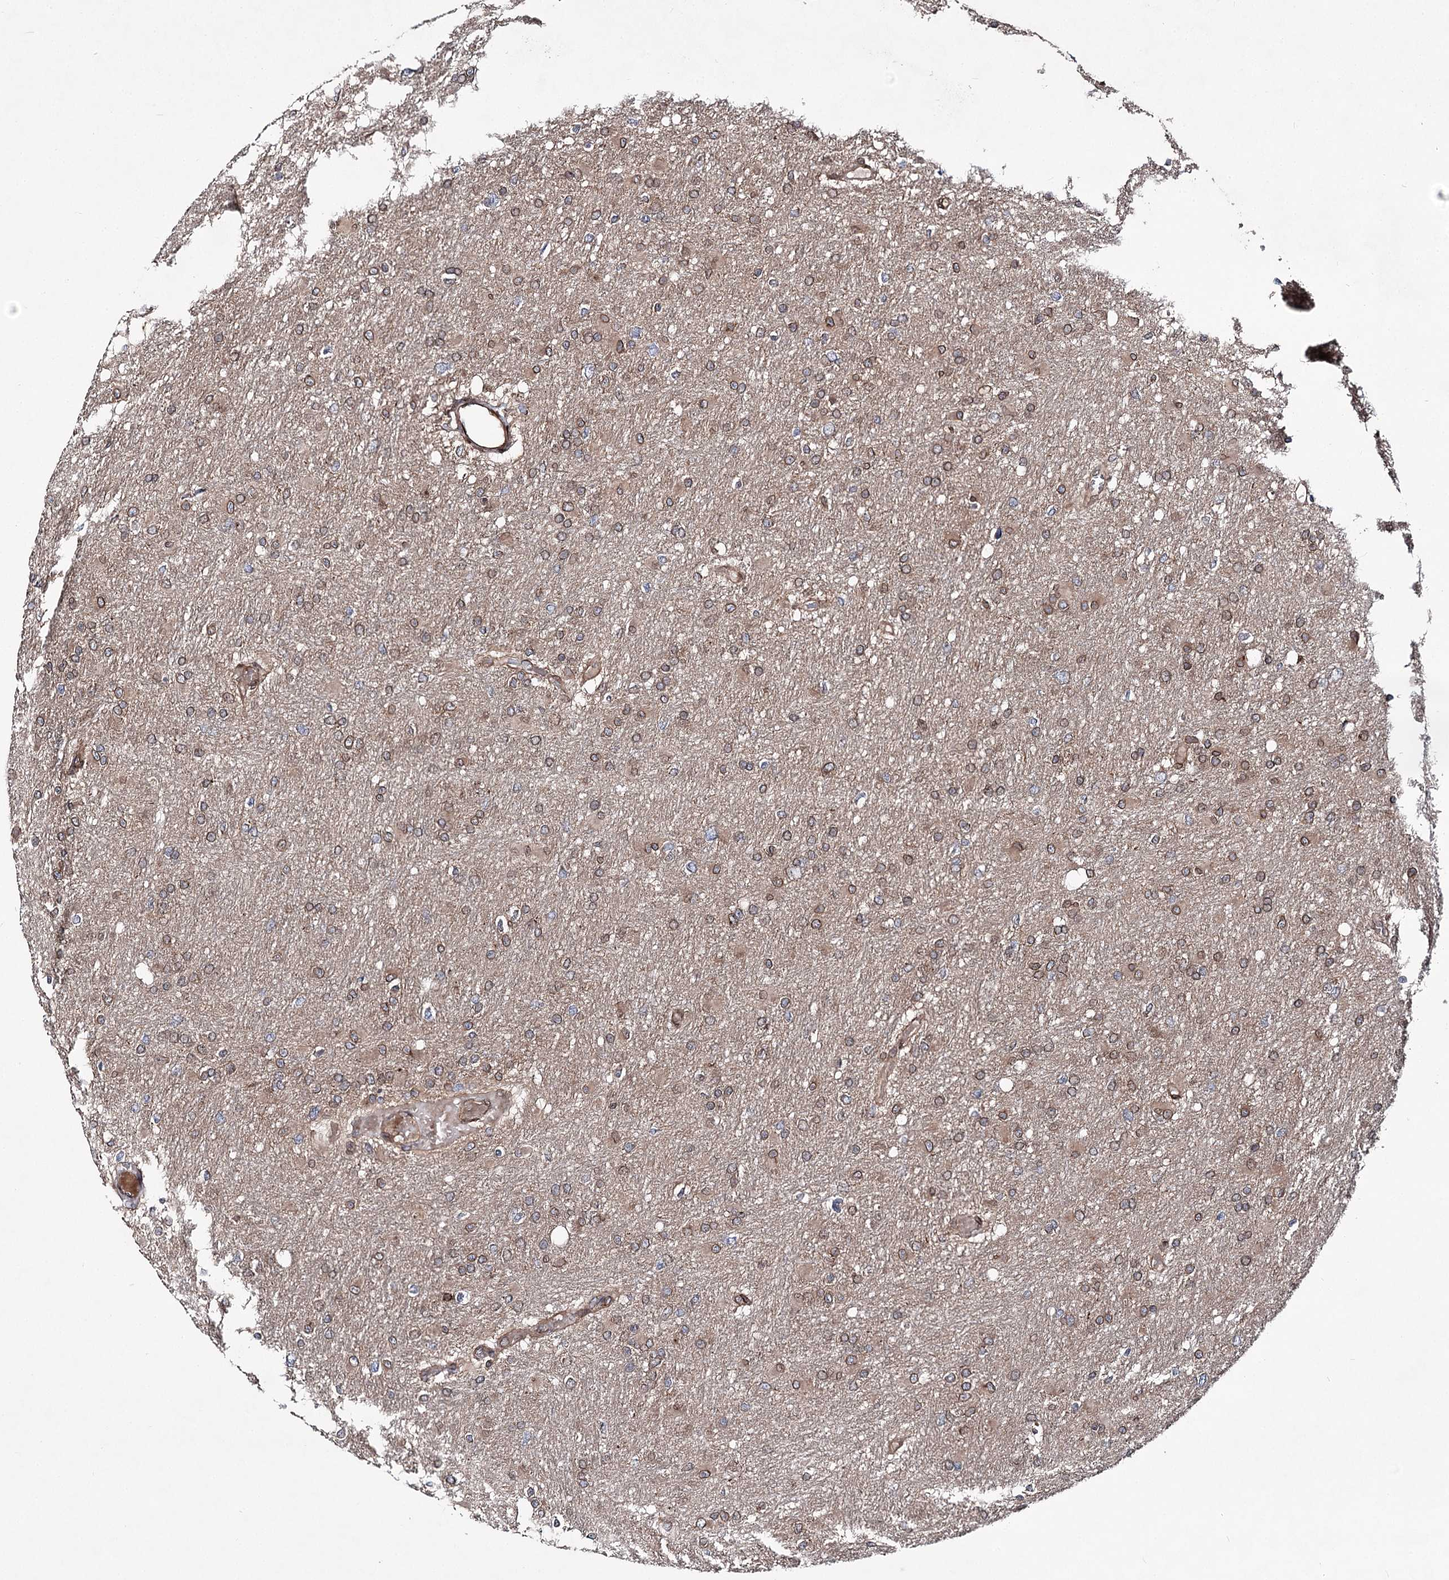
{"staining": {"intensity": "weak", "quantity": "25%-75%", "location": "cytoplasmic/membranous"}, "tissue": "glioma", "cell_type": "Tumor cells", "image_type": "cancer", "snomed": [{"axis": "morphology", "description": "Glioma, malignant, High grade"}, {"axis": "topography", "description": "Cerebral cortex"}], "caption": "A low amount of weak cytoplasmic/membranous expression is identified in about 25%-75% of tumor cells in high-grade glioma (malignant) tissue.", "gene": "FGFR1OP2", "patient": {"sex": "female", "age": 36}}